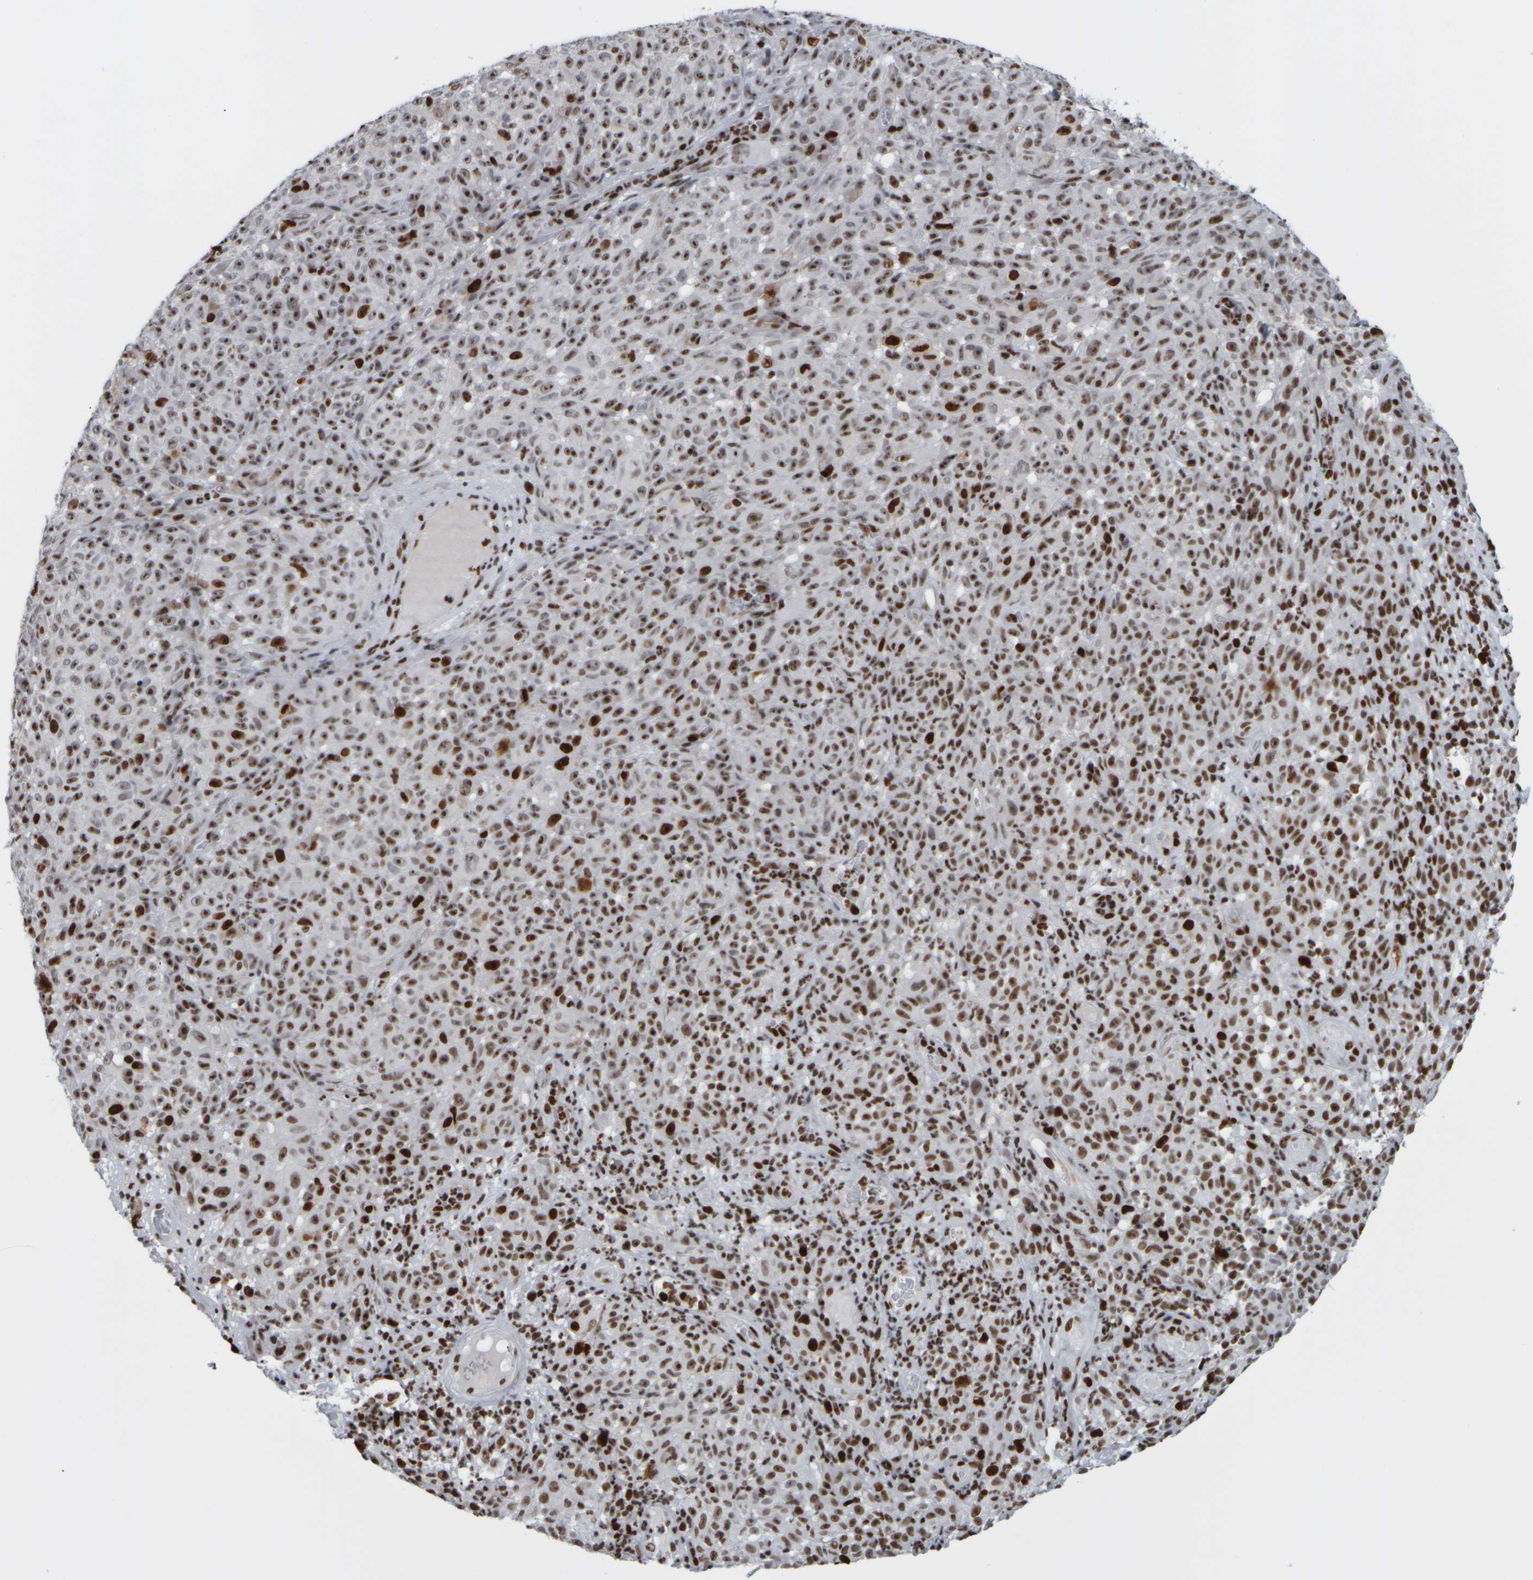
{"staining": {"intensity": "moderate", "quantity": ">75%", "location": "nuclear"}, "tissue": "melanoma", "cell_type": "Tumor cells", "image_type": "cancer", "snomed": [{"axis": "morphology", "description": "Malignant melanoma, NOS"}, {"axis": "topography", "description": "Skin"}], "caption": "Human malignant melanoma stained with a protein marker reveals moderate staining in tumor cells.", "gene": "TOP2B", "patient": {"sex": "female", "age": 82}}